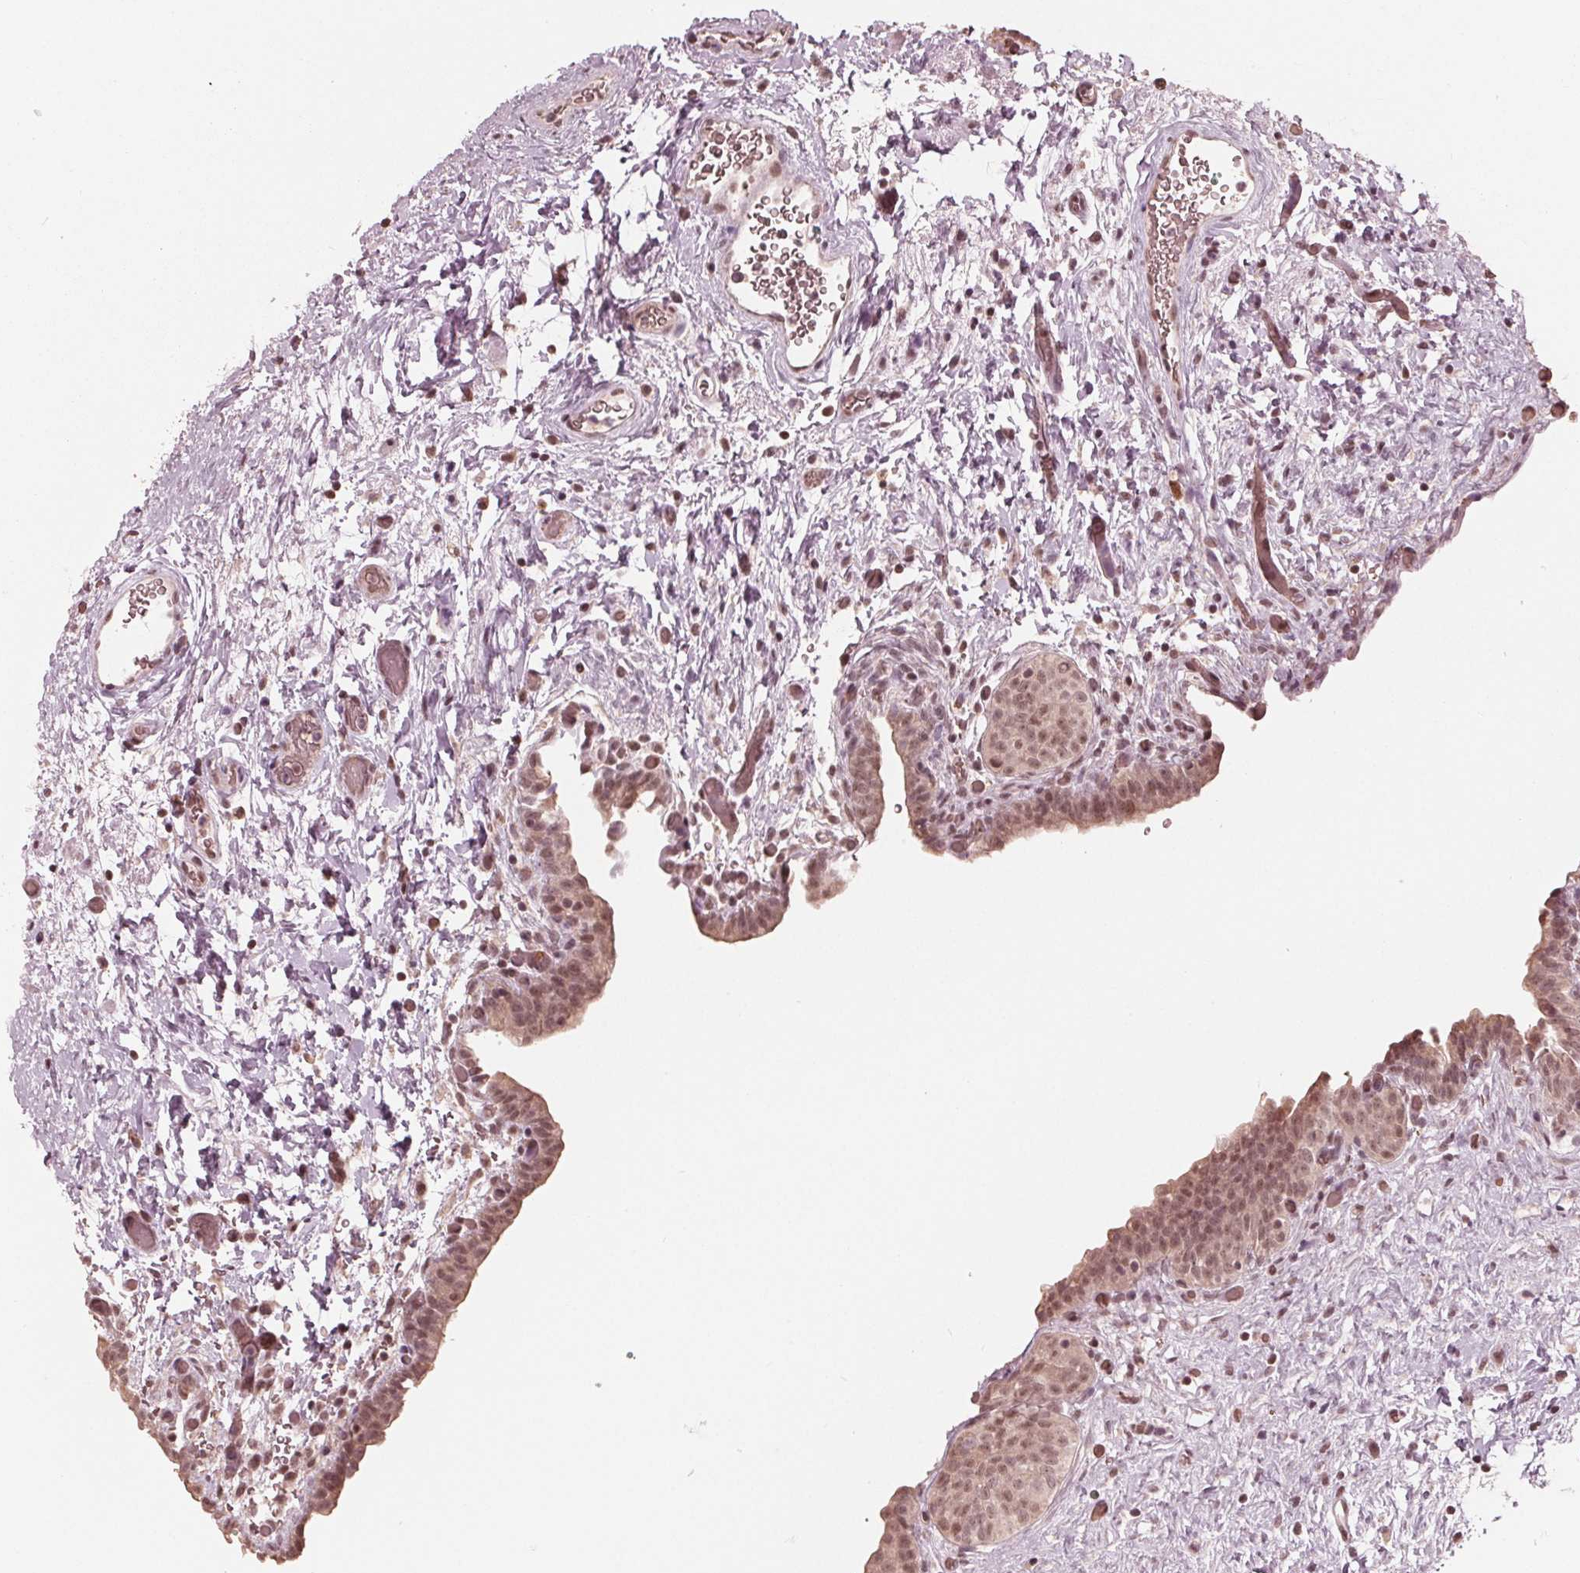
{"staining": {"intensity": "weak", "quantity": ">75%", "location": "cytoplasmic/membranous,nuclear"}, "tissue": "urinary bladder", "cell_type": "Urothelial cells", "image_type": "normal", "snomed": [{"axis": "morphology", "description": "Normal tissue, NOS"}, {"axis": "topography", "description": "Urinary bladder"}], "caption": "Weak cytoplasmic/membranous,nuclear protein expression is seen in approximately >75% of urothelial cells in urinary bladder.", "gene": "HIRIP3", "patient": {"sex": "male", "age": 69}}